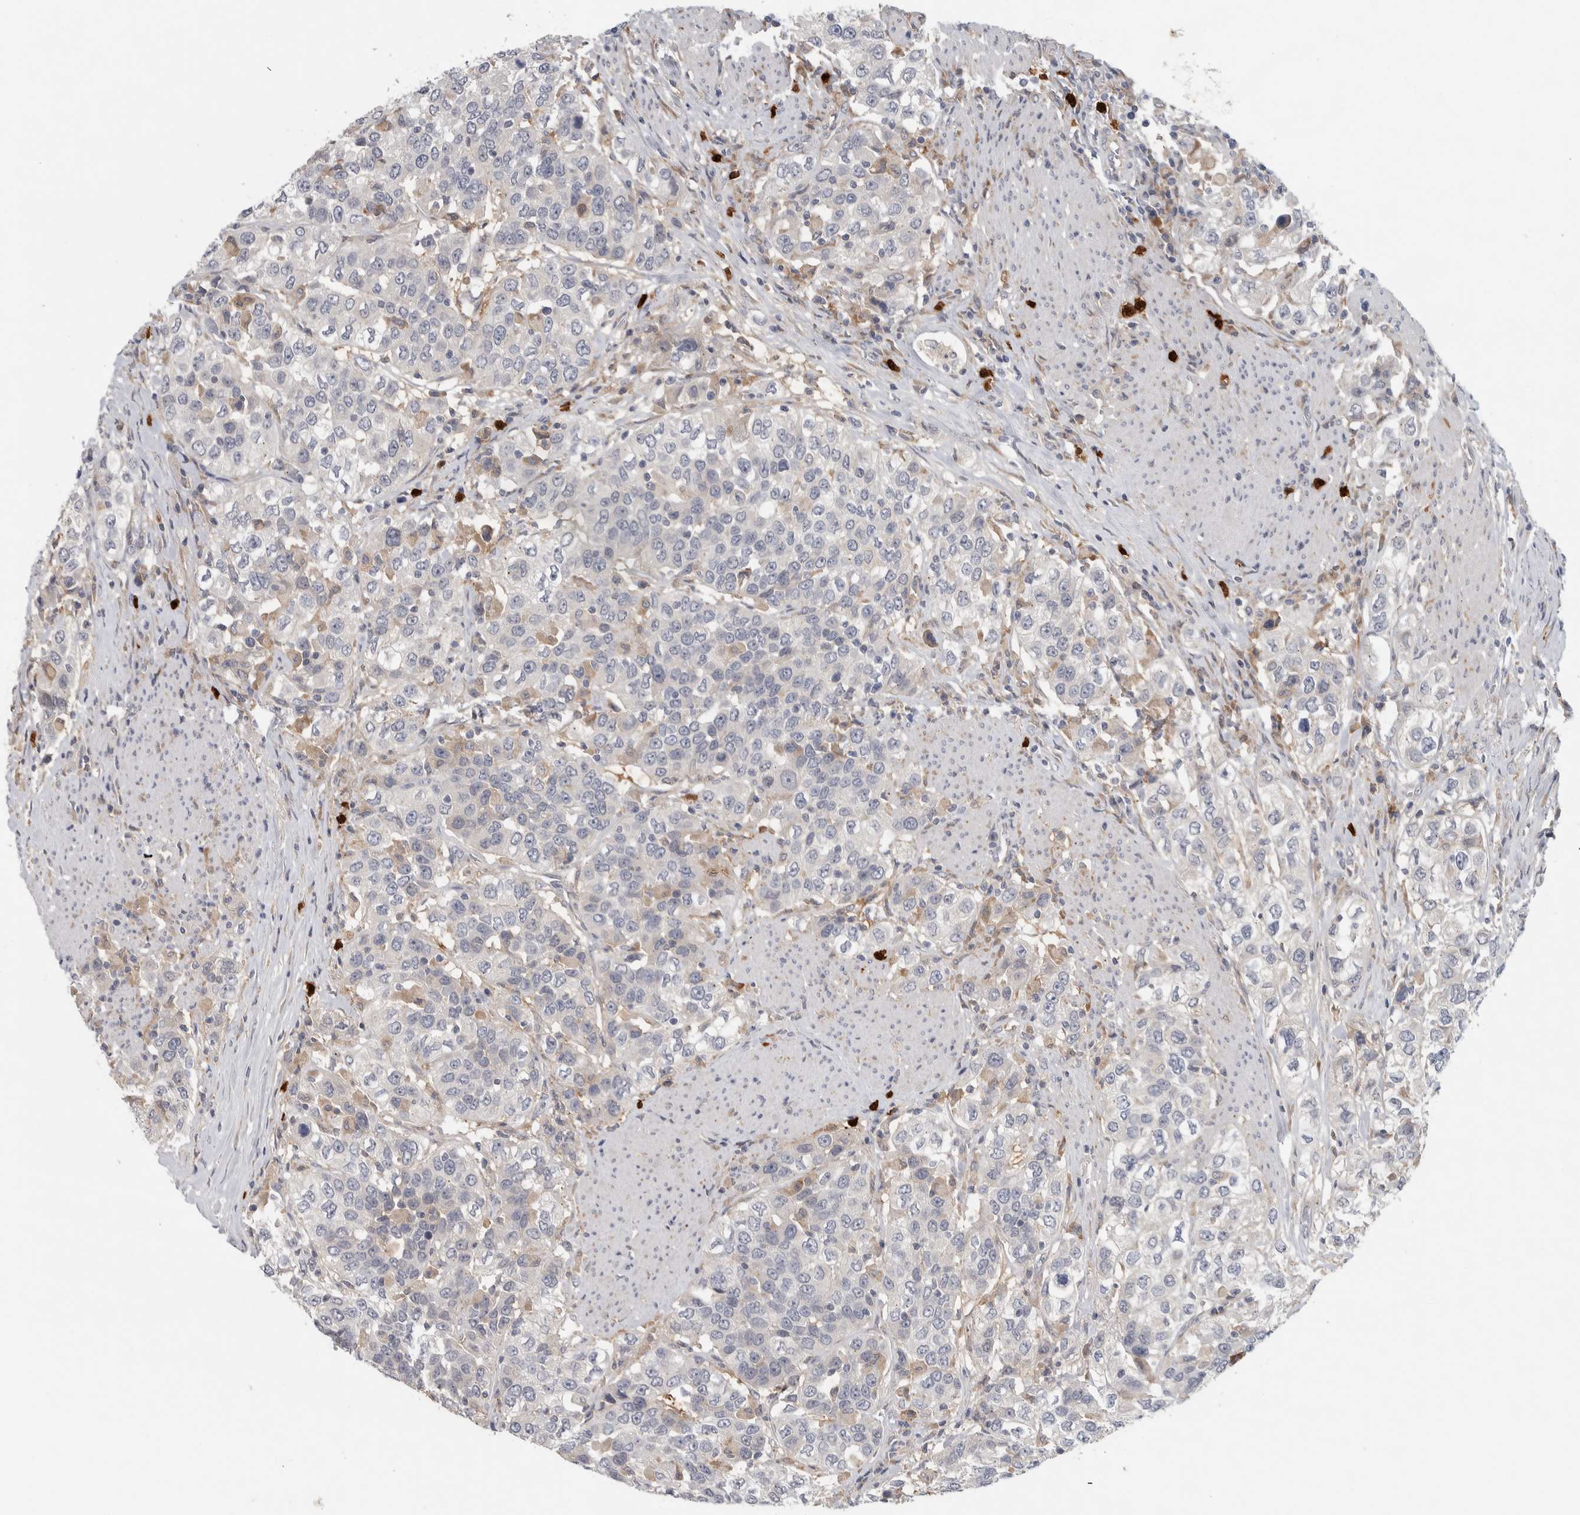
{"staining": {"intensity": "negative", "quantity": "none", "location": "none"}, "tissue": "urothelial cancer", "cell_type": "Tumor cells", "image_type": "cancer", "snomed": [{"axis": "morphology", "description": "Urothelial carcinoma, High grade"}, {"axis": "topography", "description": "Urinary bladder"}], "caption": "Tumor cells are negative for protein expression in human urothelial carcinoma (high-grade). (Stains: DAB IHC with hematoxylin counter stain, Microscopy: brightfield microscopy at high magnification).", "gene": "ADPRM", "patient": {"sex": "female", "age": 80}}